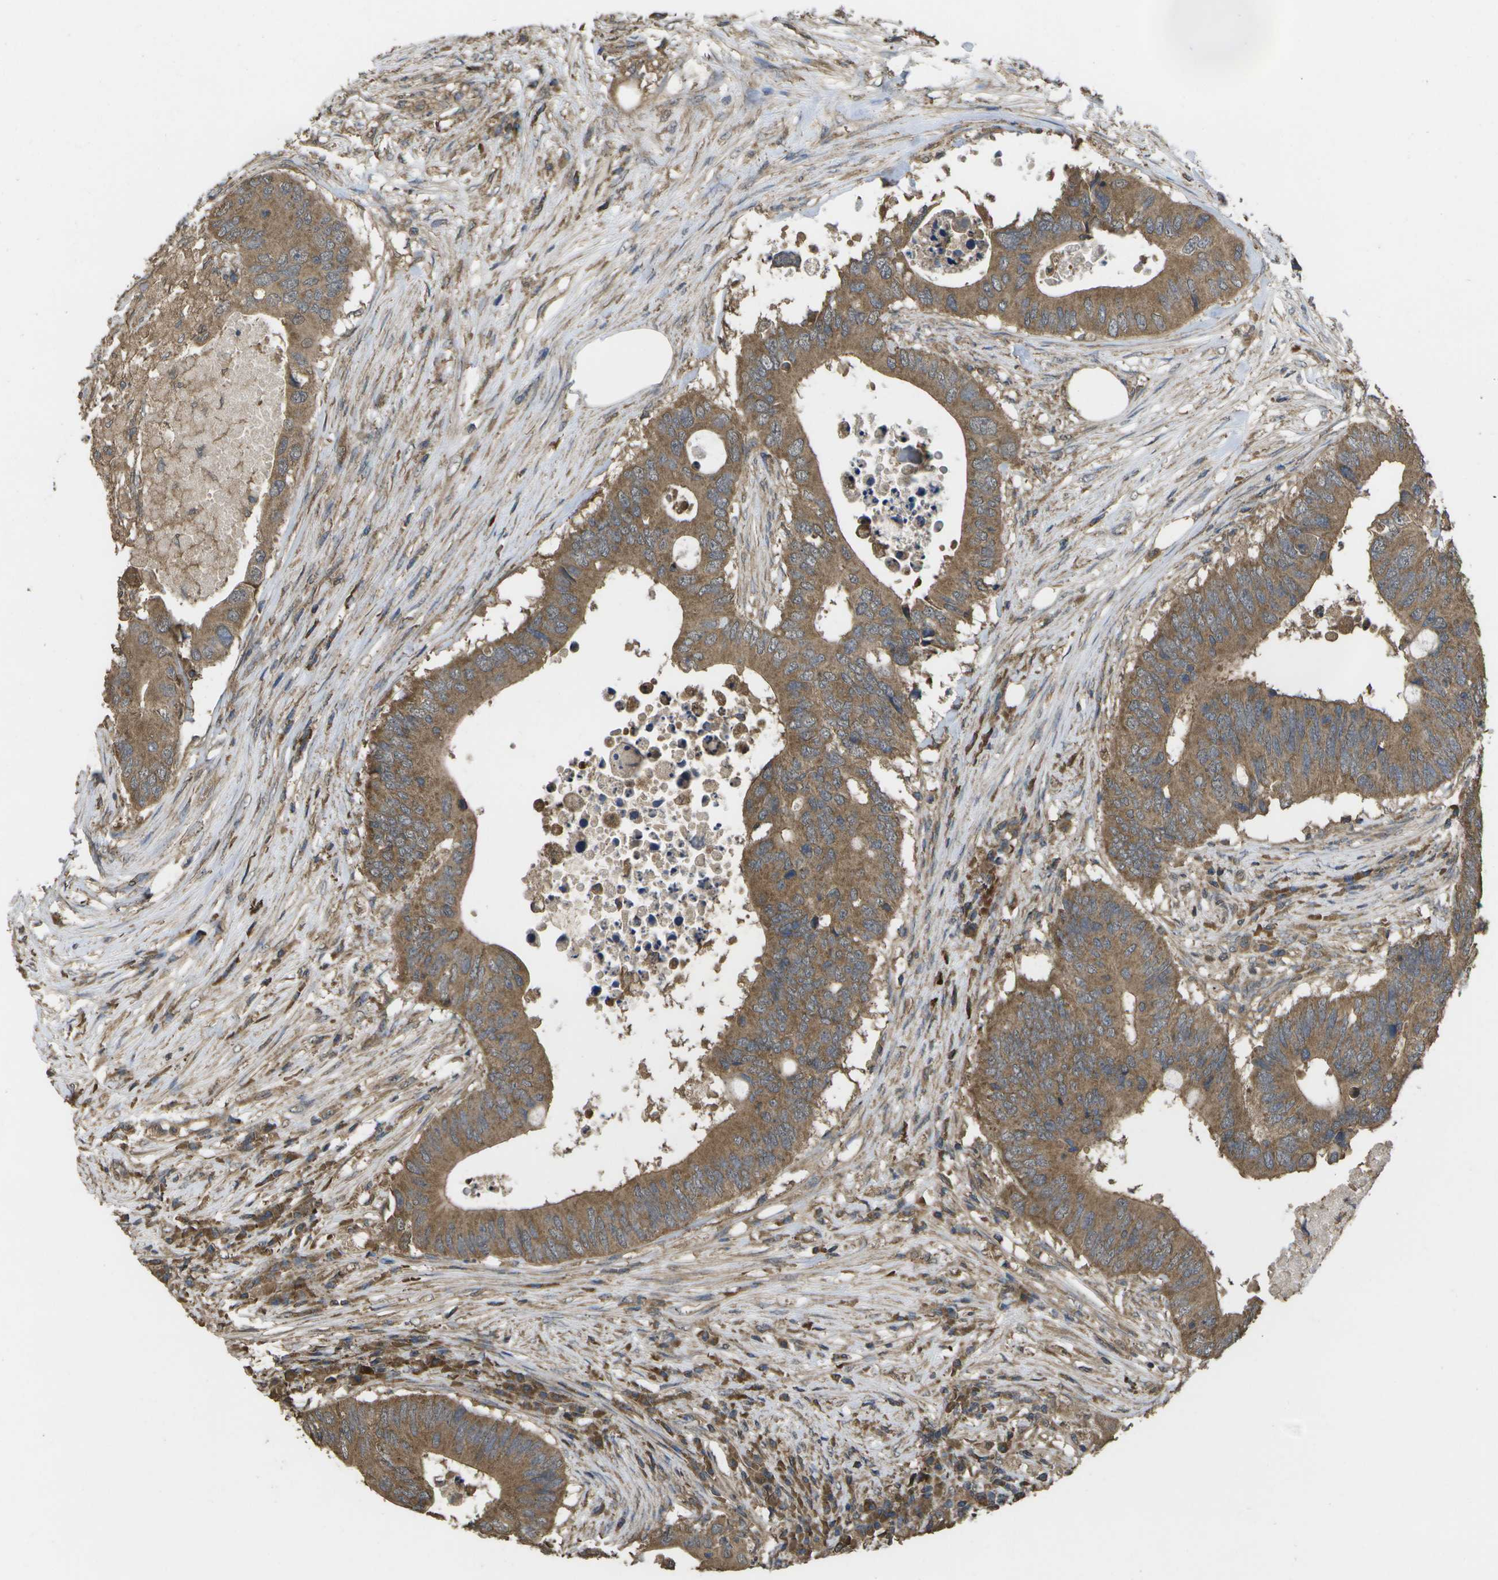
{"staining": {"intensity": "moderate", "quantity": ">75%", "location": "cytoplasmic/membranous"}, "tissue": "colorectal cancer", "cell_type": "Tumor cells", "image_type": "cancer", "snomed": [{"axis": "morphology", "description": "Adenocarcinoma, NOS"}, {"axis": "topography", "description": "Colon"}], "caption": "There is medium levels of moderate cytoplasmic/membranous staining in tumor cells of colorectal cancer, as demonstrated by immunohistochemical staining (brown color).", "gene": "SACS", "patient": {"sex": "male", "age": 71}}